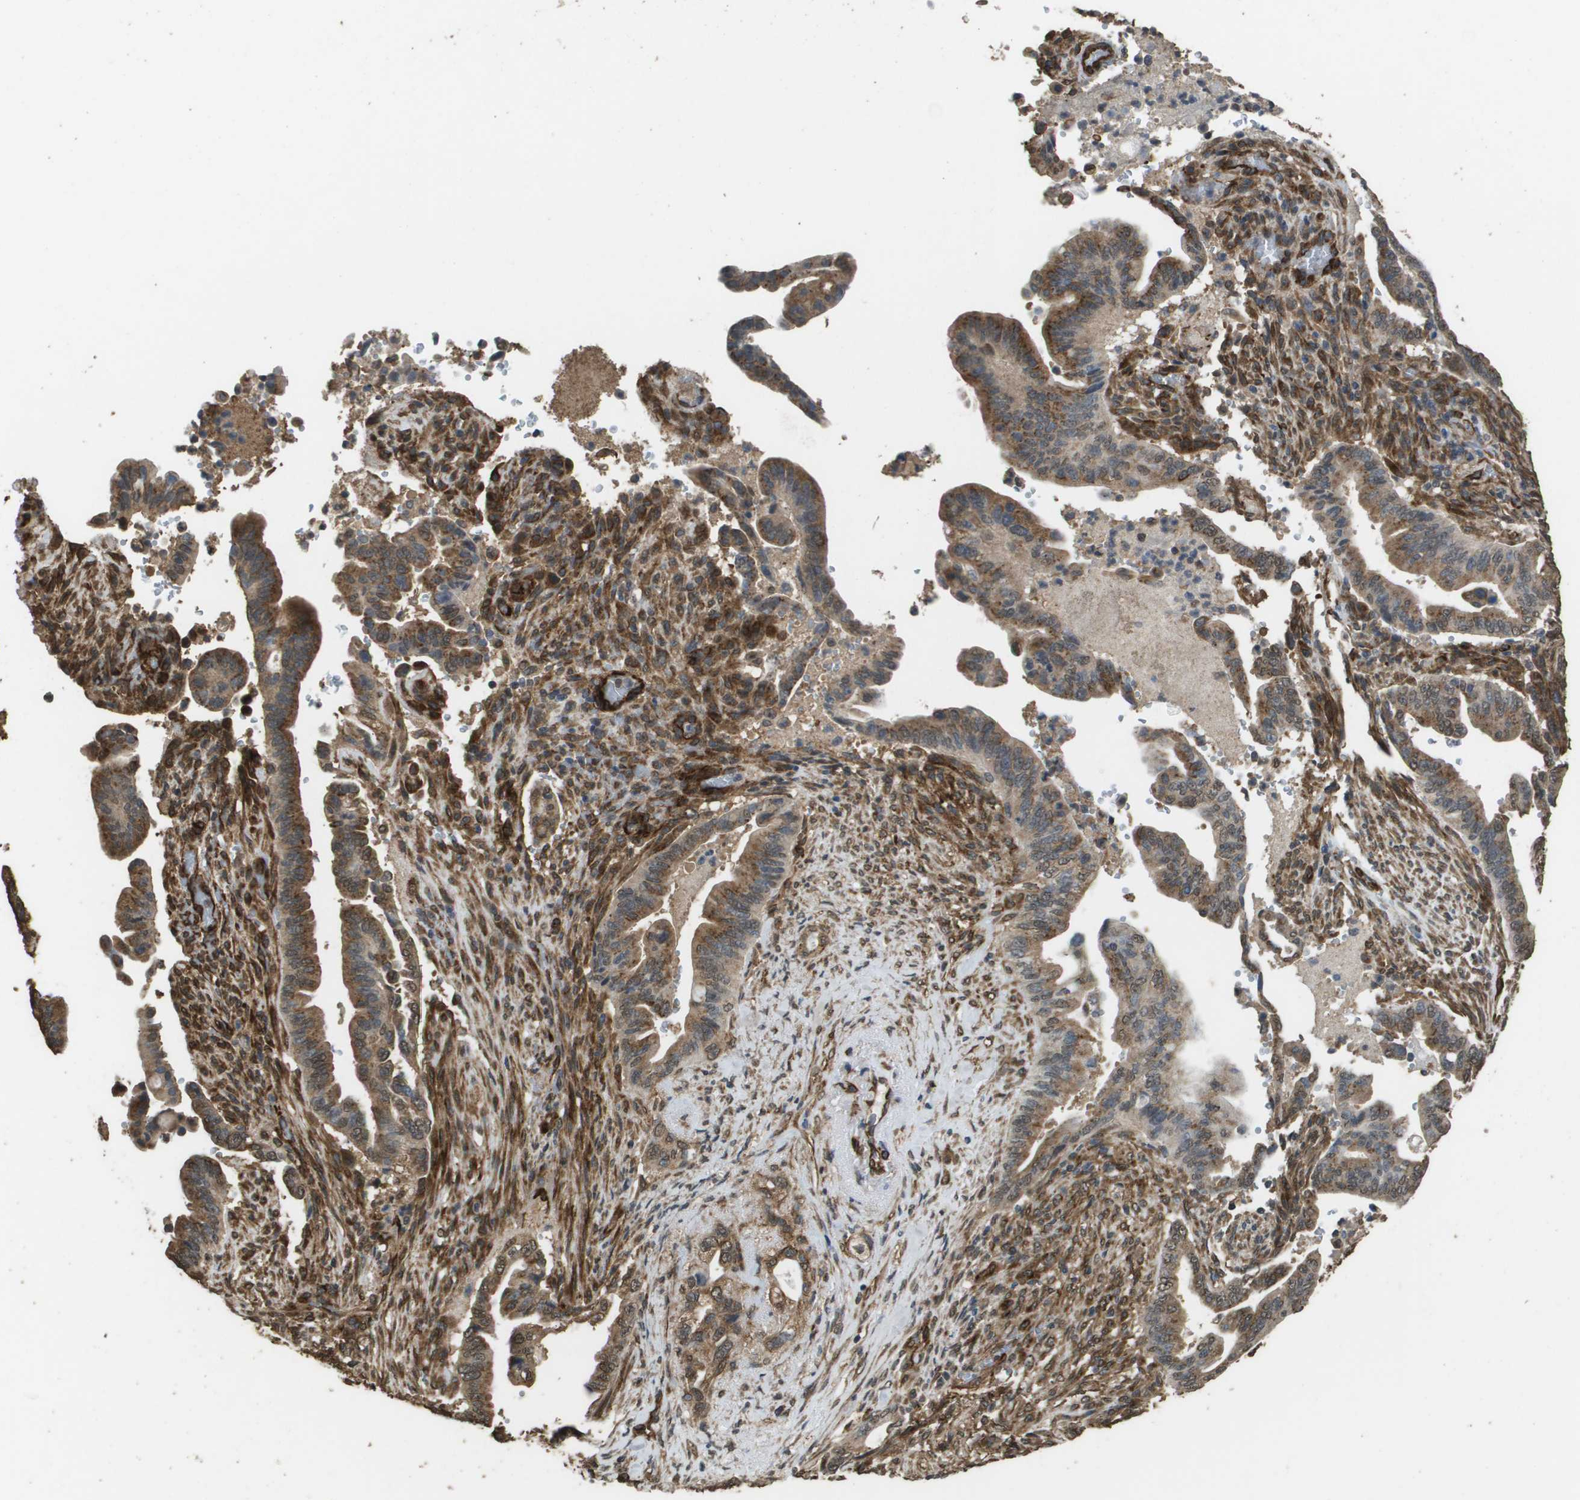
{"staining": {"intensity": "moderate", "quantity": ">75%", "location": "cytoplasmic/membranous,nuclear"}, "tissue": "pancreatic cancer", "cell_type": "Tumor cells", "image_type": "cancer", "snomed": [{"axis": "morphology", "description": "Adenocarcinoma, NOS"}, {"axis": "topography", "description": "Pancreas"}], "caption": "This is a histology image of IHC staining of pancreatic cancer, which shows moderate expression in the cytoplasmic/membranous and nuclear of tumor cells.", "gene": "AAMP", "patient": {"sex": "male", "age": 70}}